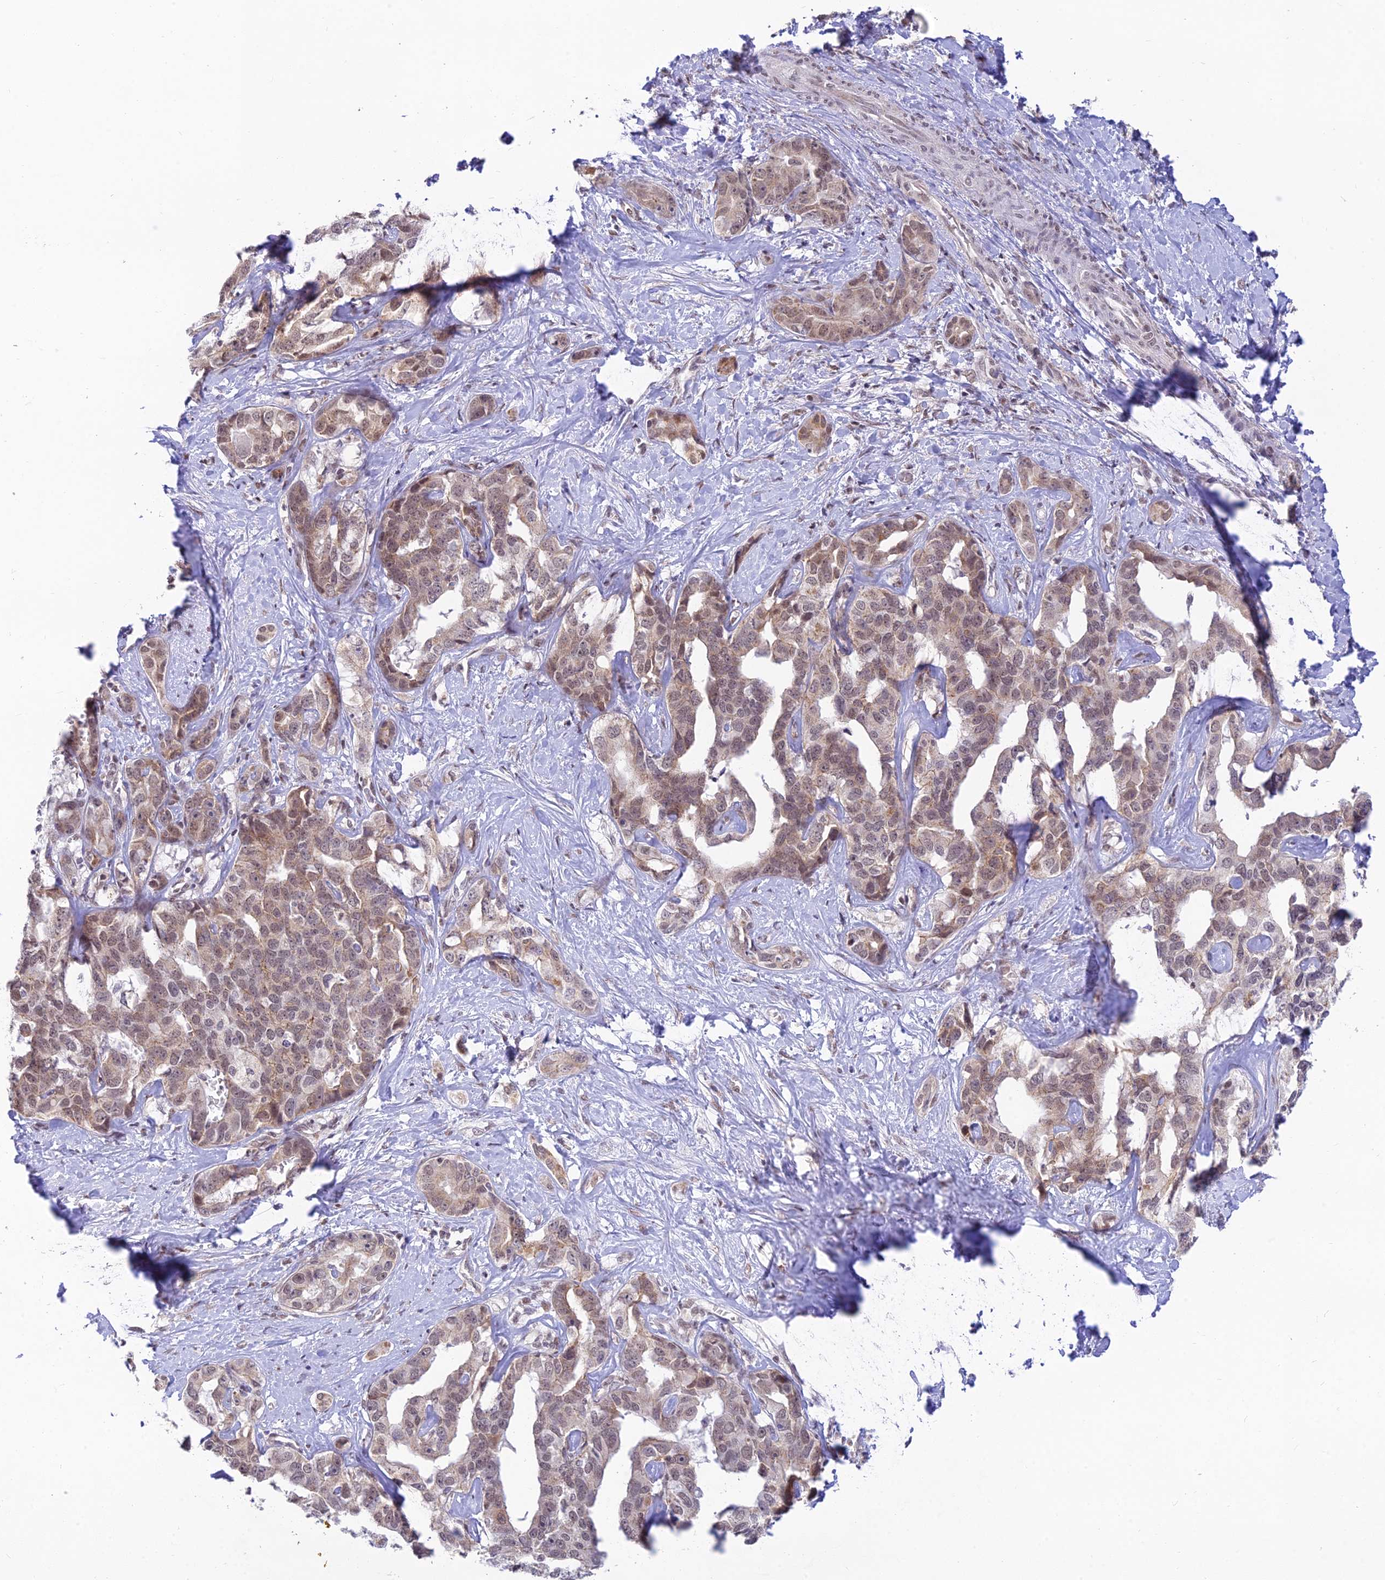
{"staining": {"intensity": "moderate", "quantity": "25%-75%", "location": "nuclear"}, "tissue": "liver cancer", "cell_type": "Tumor cells", "image_type": "cancer", "snomed": [{"axis": "morphology", "description": "Cholangiocarcinoma"}, {"axis": "topography", "description": "Liver"}], "caption": "This histopathology image exhibits IHC staining of human liver cancer (cholangiocarcinoma), with medium moderate nuclear expression in about 25%-75% of tumor cells.", "gene": "MICOS13", "patient": {"sex": "male", "age": 59}}